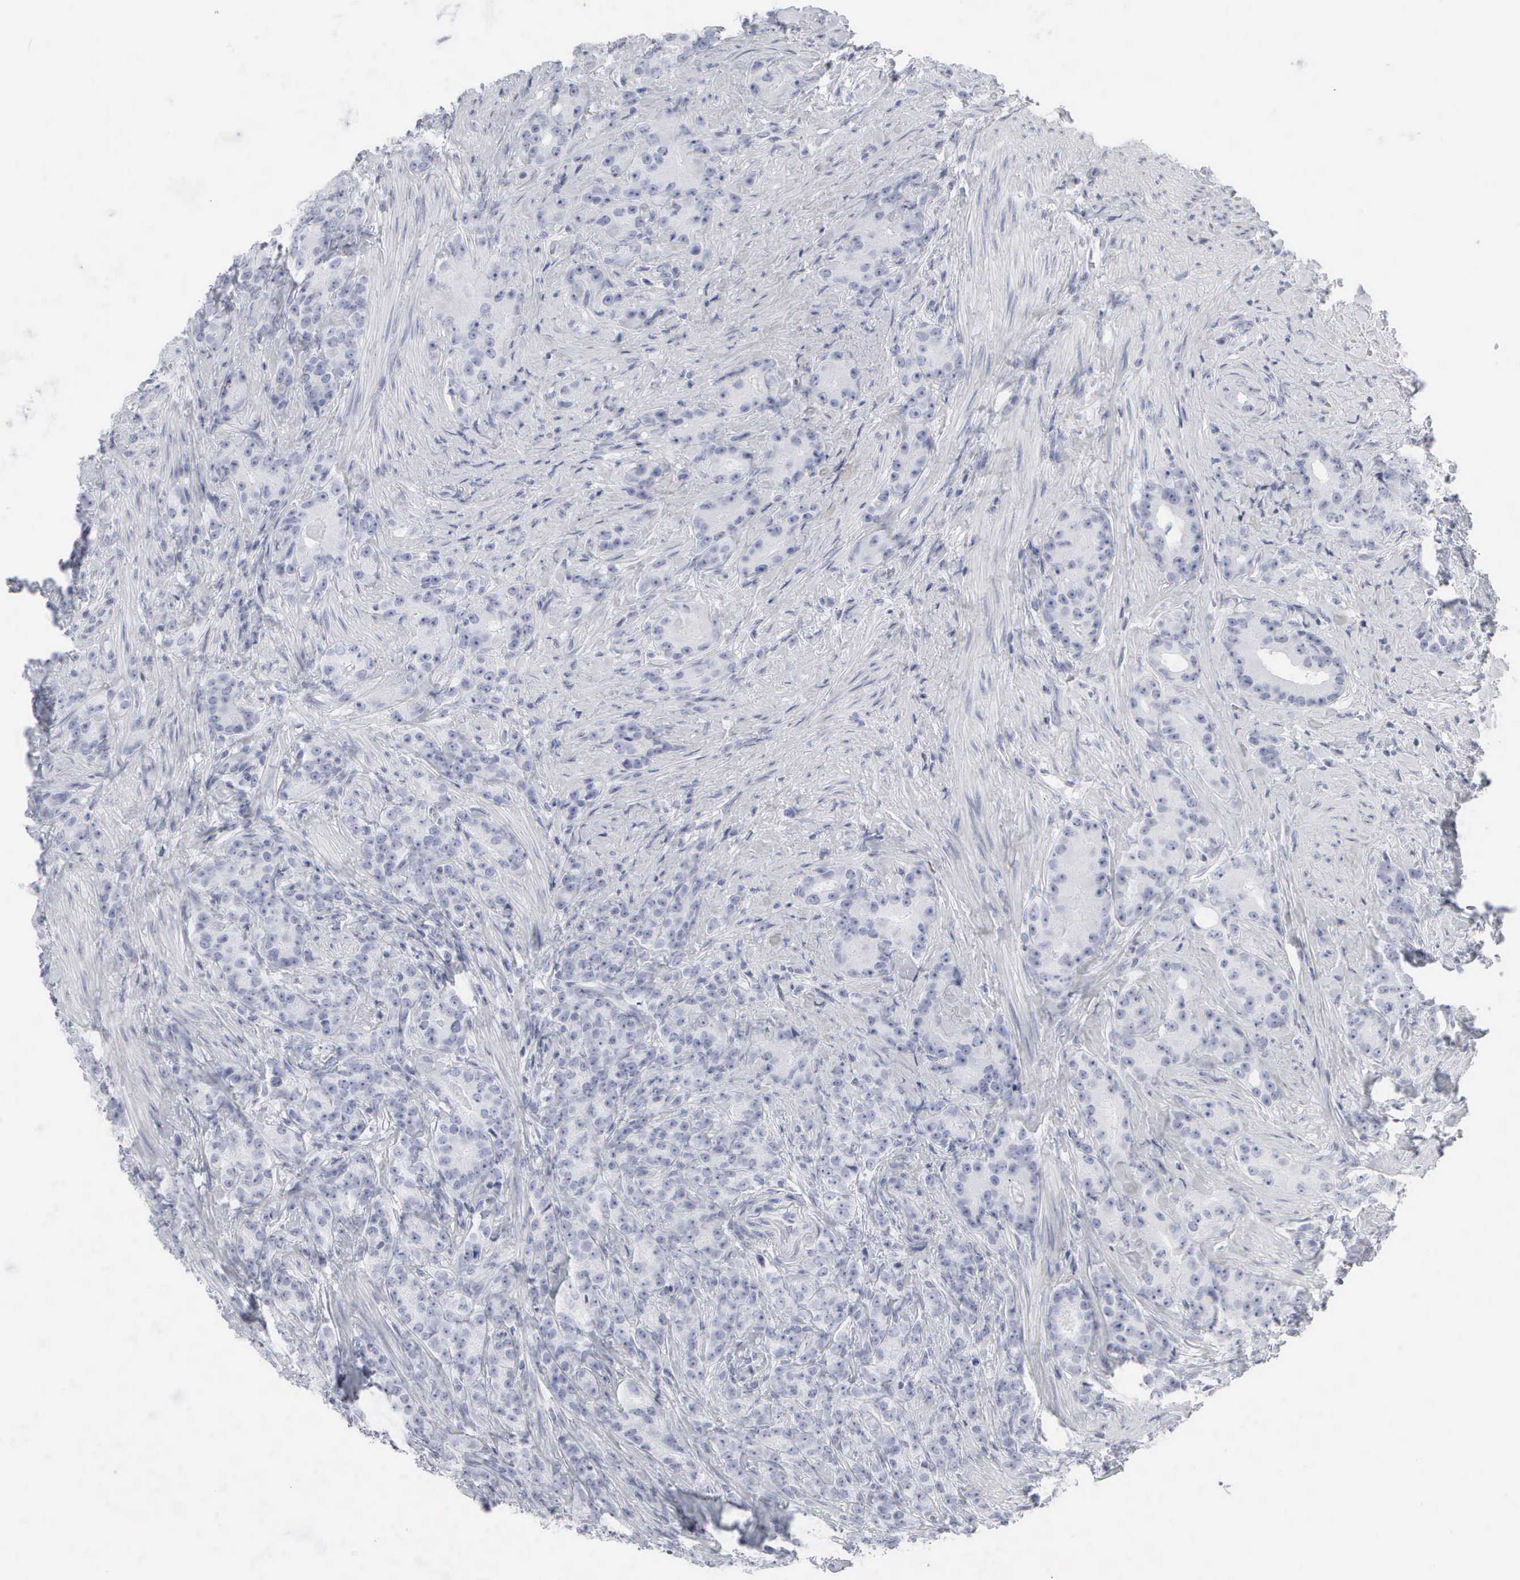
{"staining": {"intensity": "negative", "quantity": "none", "location": "none"}, "tissue": "prostate cancer", "cell_type": "Tumor cells", "image_type": "cancer", "snomed": [{"axis": "morphology", "description": "Adenocarcinoma, Medium grade"}, {"axis": "topography", "description": "Prostate"}], "caption": "This image is of medium-grade adenocarcinoma (prostate) stained with immunohistochemistry to label a protein in brown with the nuclei are counter-stained blue. There is no staining in tumor cells. Nuclei are stained in blue.", "gene": "KRT14", "patient": {"sex": "male", "age": 59}}